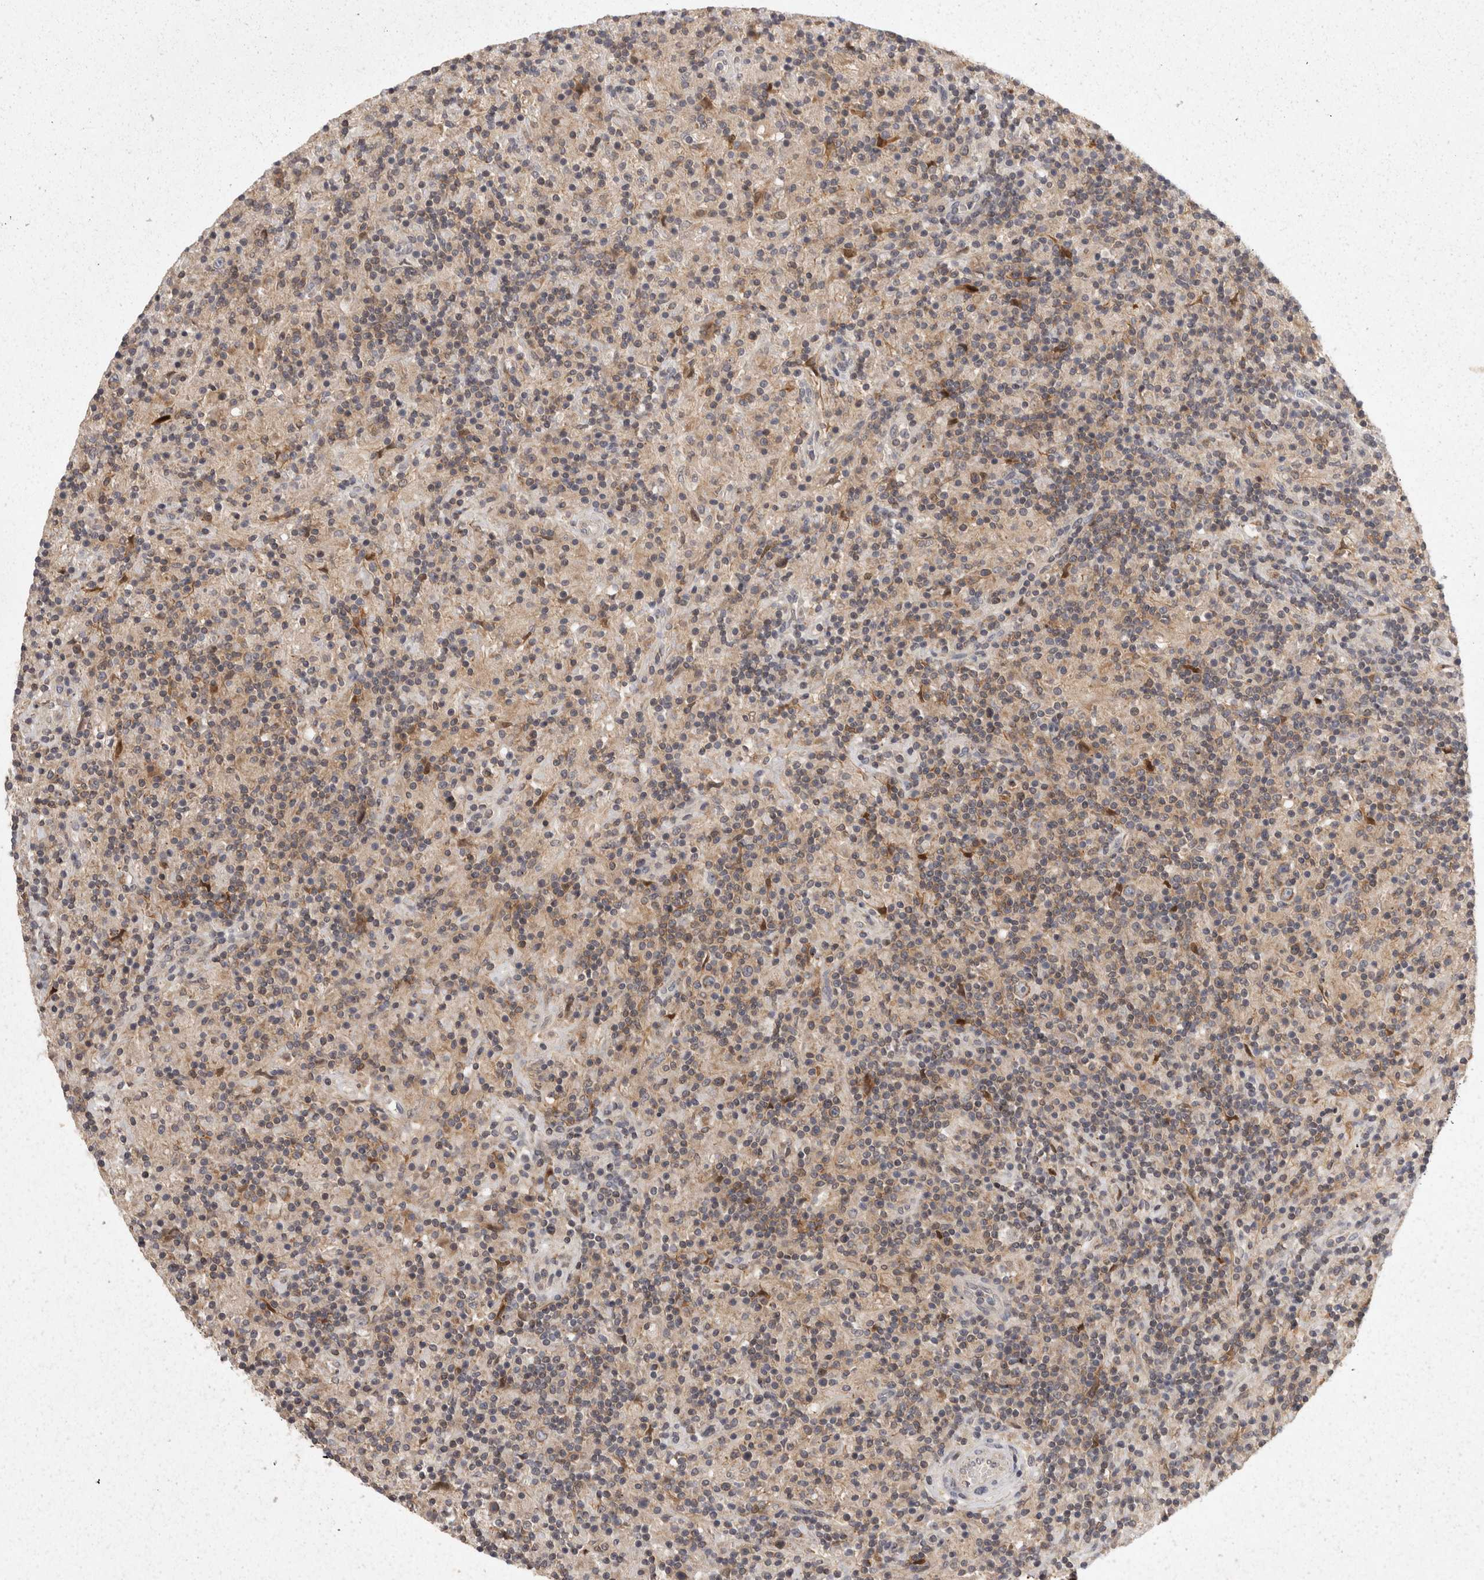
{"staining": {"intensity": "moderate", "quantity": "<25%", "location": "cytoplasmic/membranous"}, "tissue": "lymphoma", "cell_type": "Tumor cells", "image_type": "cancer", "snomed": [{"axis": "morphology", "description": "Hodgkin's disease, NOS"}, {"axis": "topography", "description": "Lymph node"}], "caption": "Immunohistochemistry of lymphoma demonstrates low levels of moderate cytoplasmic/membranous positivity in about <25% of tumor cells.", "gene": "ACAT2", "patient": {"sex": "male", "age": 70}}